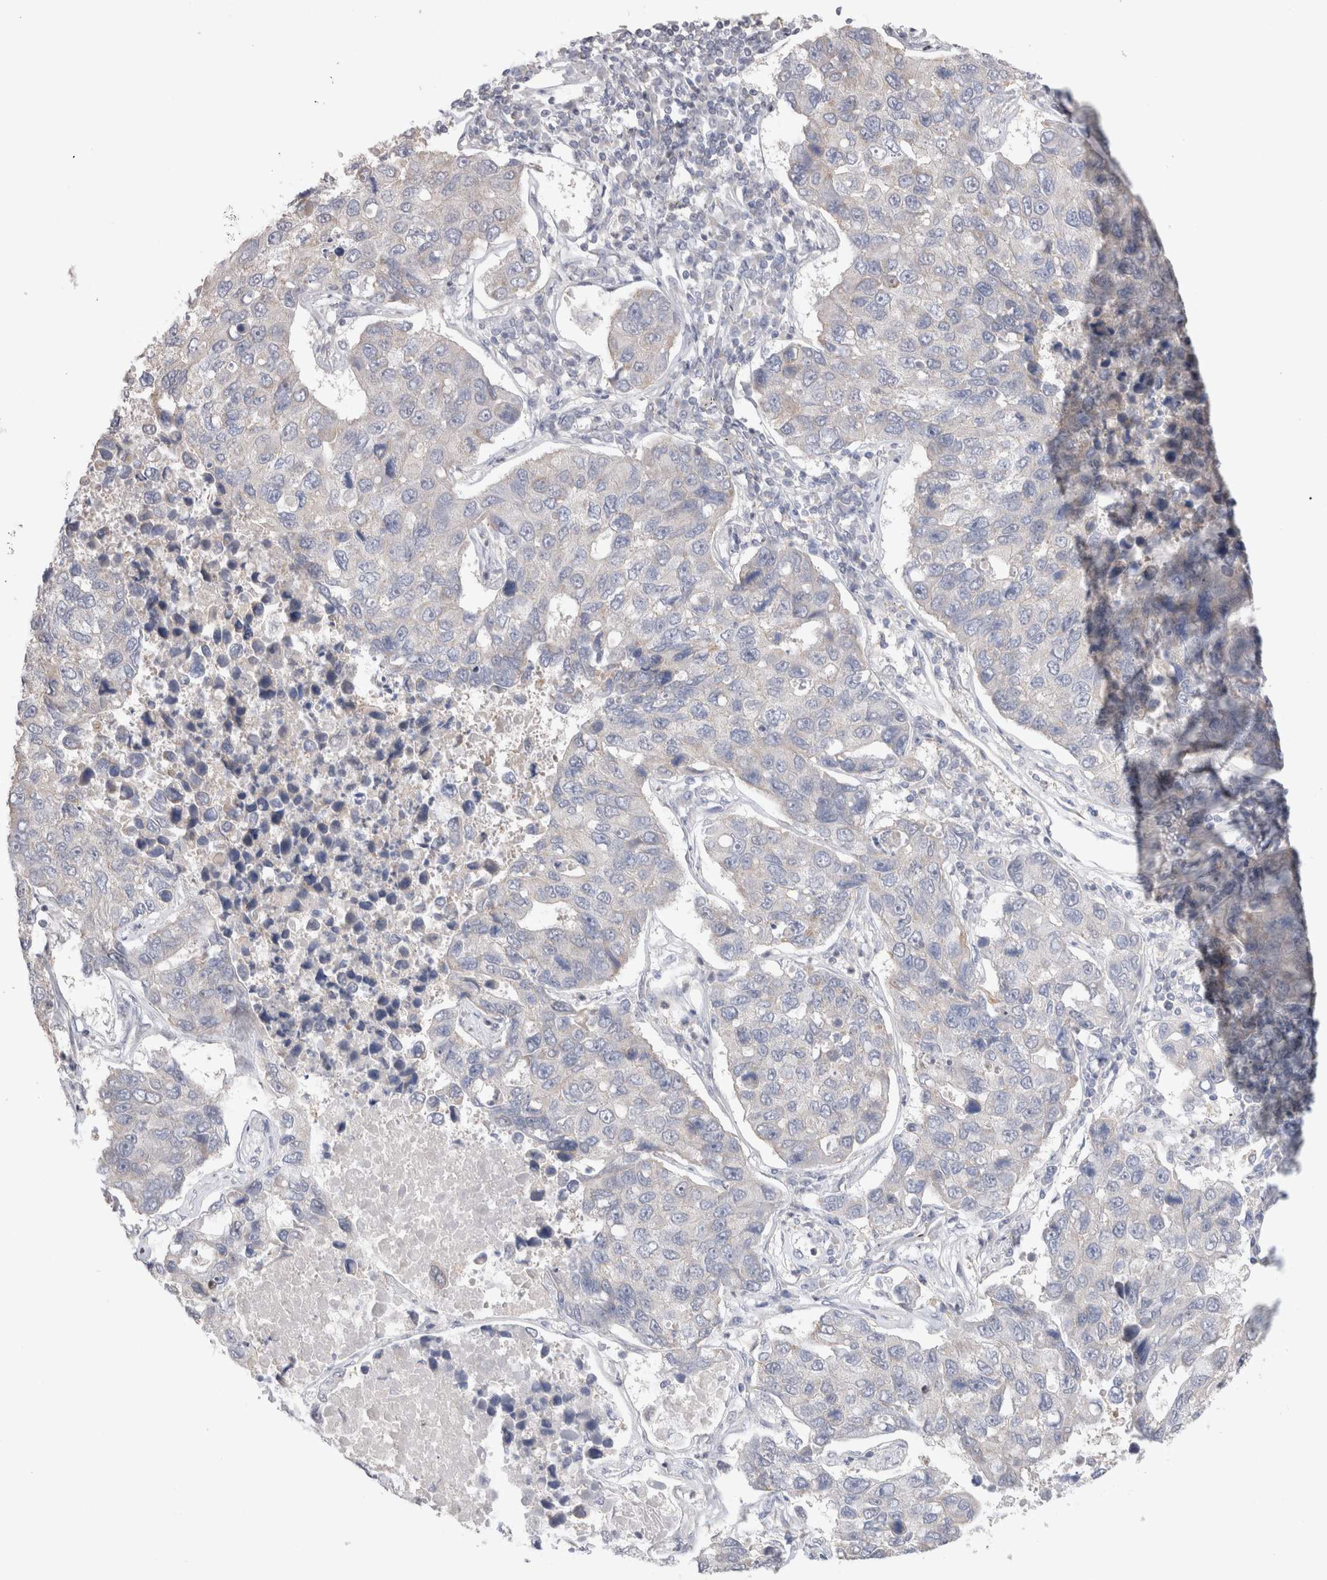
{"staining": {"intensity": "weak", "quantity": "<25%", "location": "cytoplasmic/membranous"}, "tissue": "lung cancer", "cell_type": "Tumor cells", "image_type": "cancer", "snomed": [{"axis": "morphology", "description": "Adenocarcinoma, NOS"}, {"axis": "topography", "description": "Lung"}], "caption": "Immunohistochemistry image of human lung adenocarcinoma stained for a protein (brown), which exhibits no expression in tumor cells. (IHC, brightfield microscopy, high magnification).", "gene": "DMD", "patient": {"sex": "male", "age": 64}}